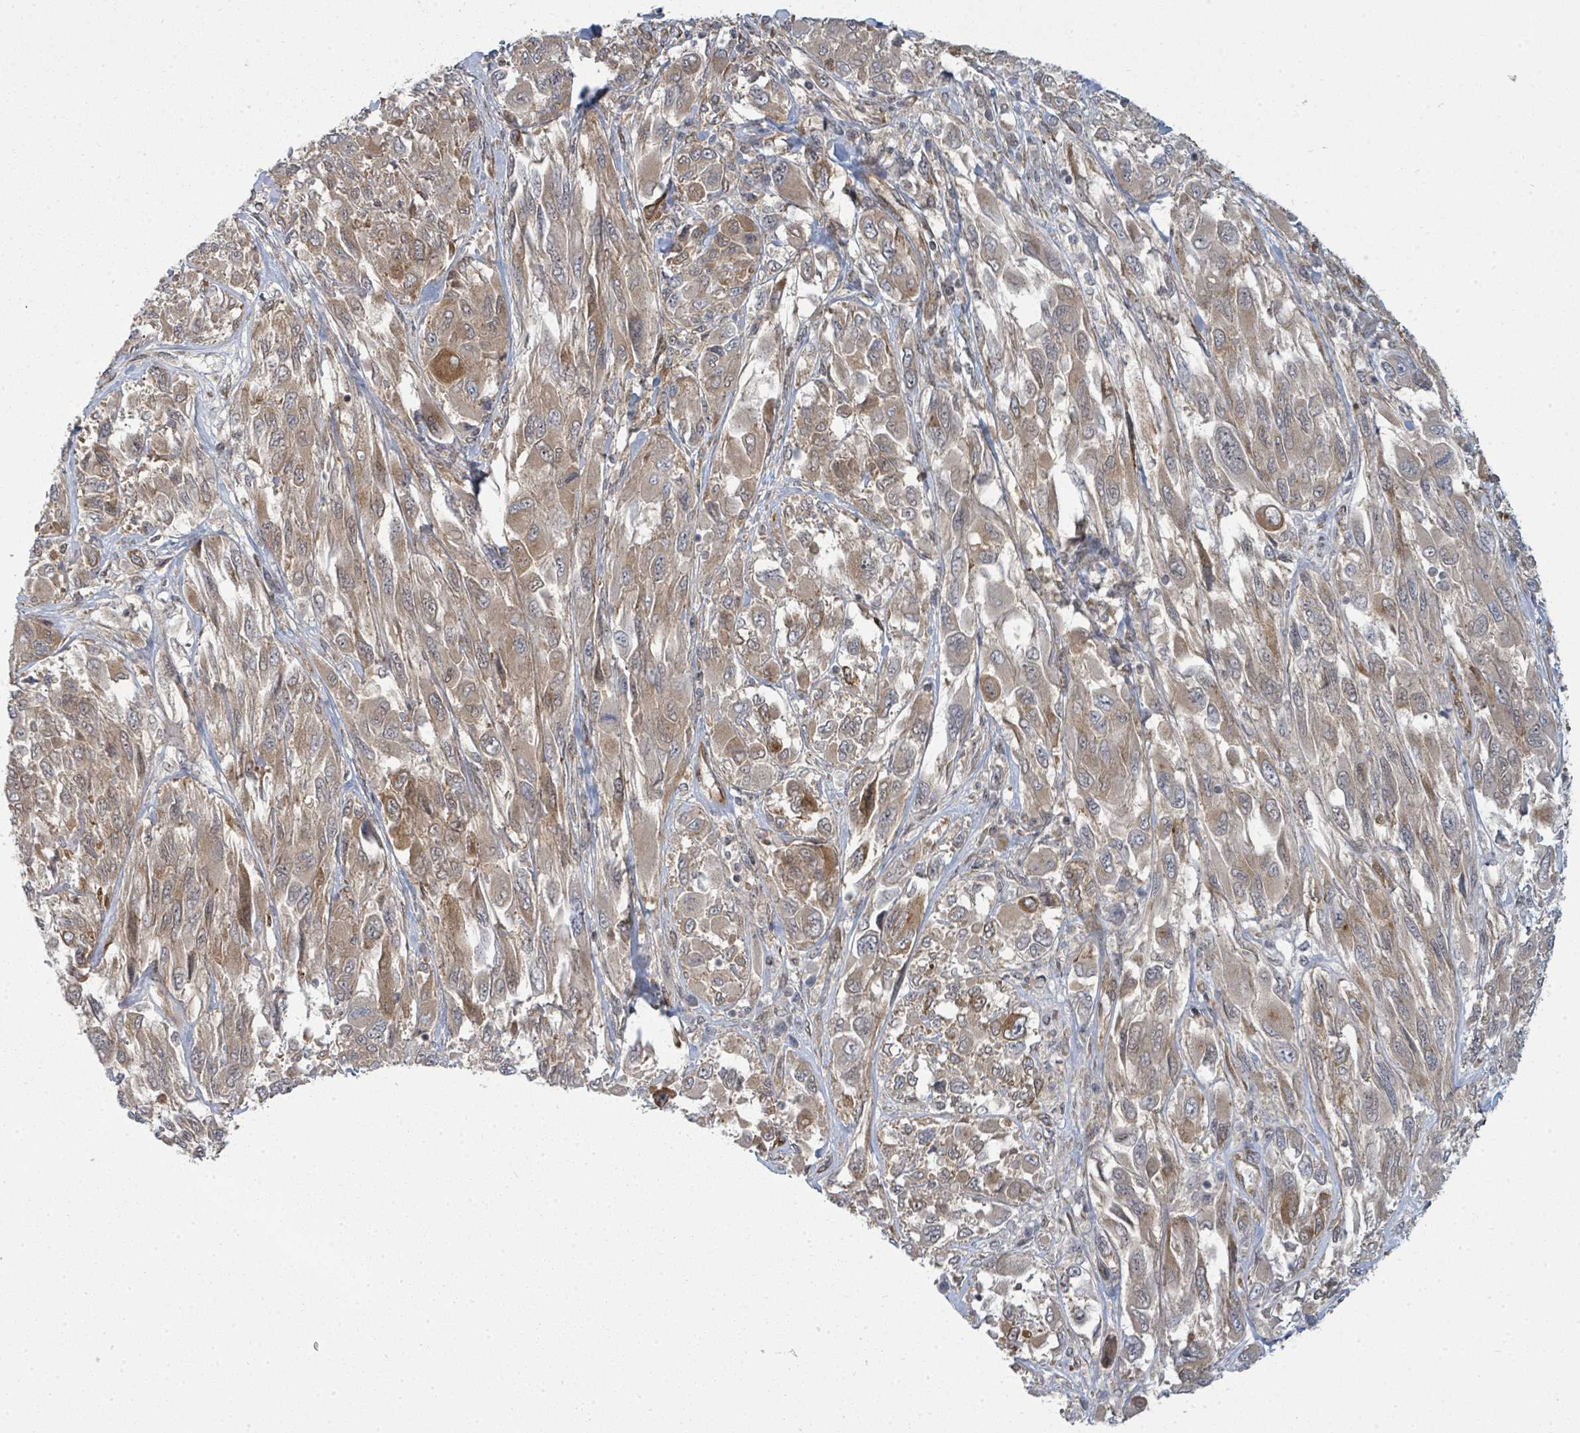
{"staining": {"intensity": "moderate", "quantity": ">75%", "location": "cytoplasmic/membranous"}, "tissue": "melanoma", "cell_type": "Tumor cells", "image_type": "cancer", "snomed": [{"axis": "morphology", "description": "Malignant melanoma, NOS"}, {"axis": "topography", "description": "Skin"}], "caption": "Human melanoma stained with a brown dye exhibits moderate cytoplasmic/membranous positive staining in about >75% of tumor cells.", "gene": "PSMG2", "patient": {"sex": "female", "age": 91}}